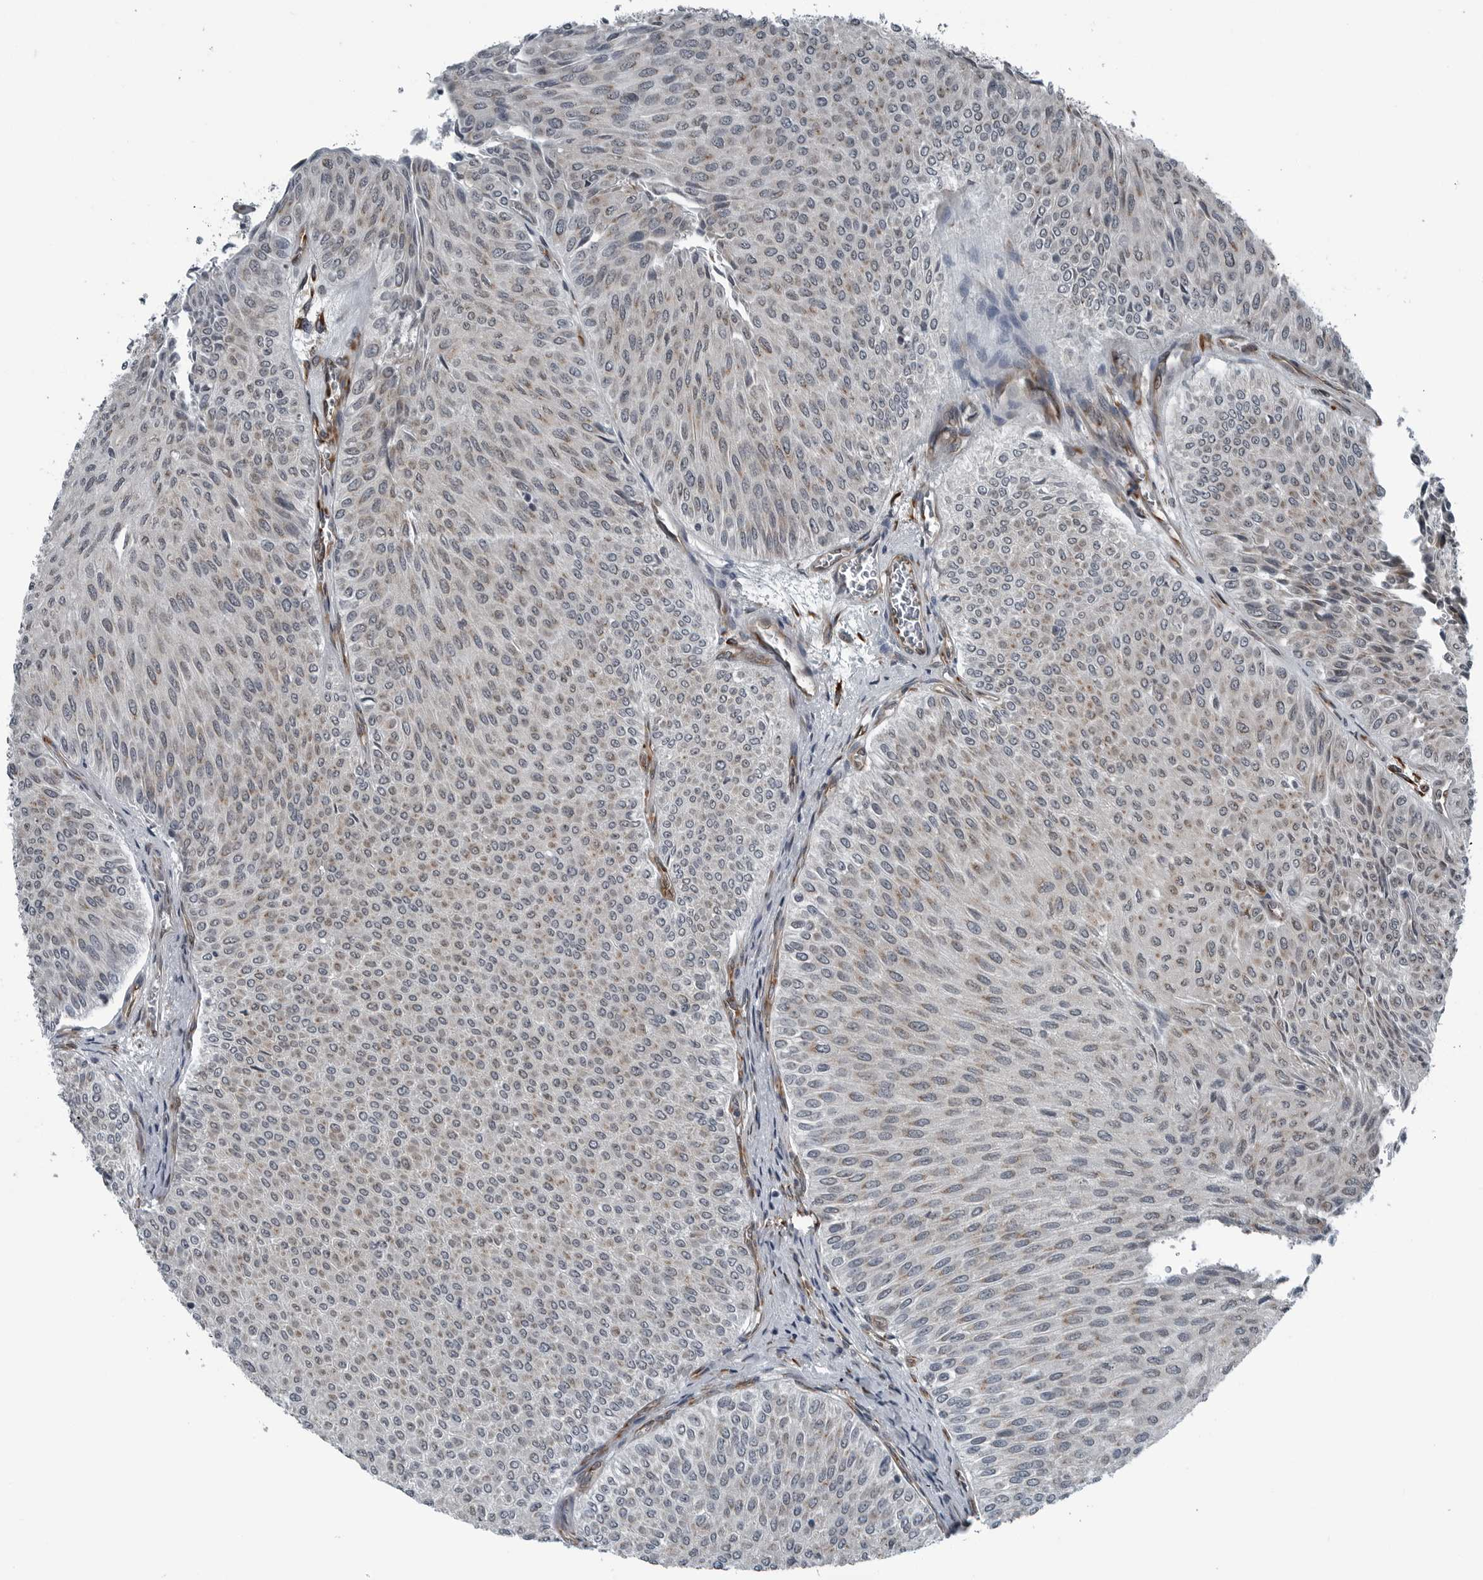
{"staining": {"intensity": "weak", "quantity": "<25%", "location": "cytoplasmic/membranous"}, "tissue": "urothelial cancer", "cell_type": "Tumor cells", "image_type": "cancer", "snomed": [{"axis": "morphology", "description": "Urothelial carcinoma, Low grade"}, {"axis": "topography", "description": "Urinary bladder"}], "caption": "High power microscopy image of an immunohistochemistry image of urothelial cancer, revealing no significant positivity in tumor cells.", "gene": "CEP85", "patient": {"sex": "male", "age": 78}}